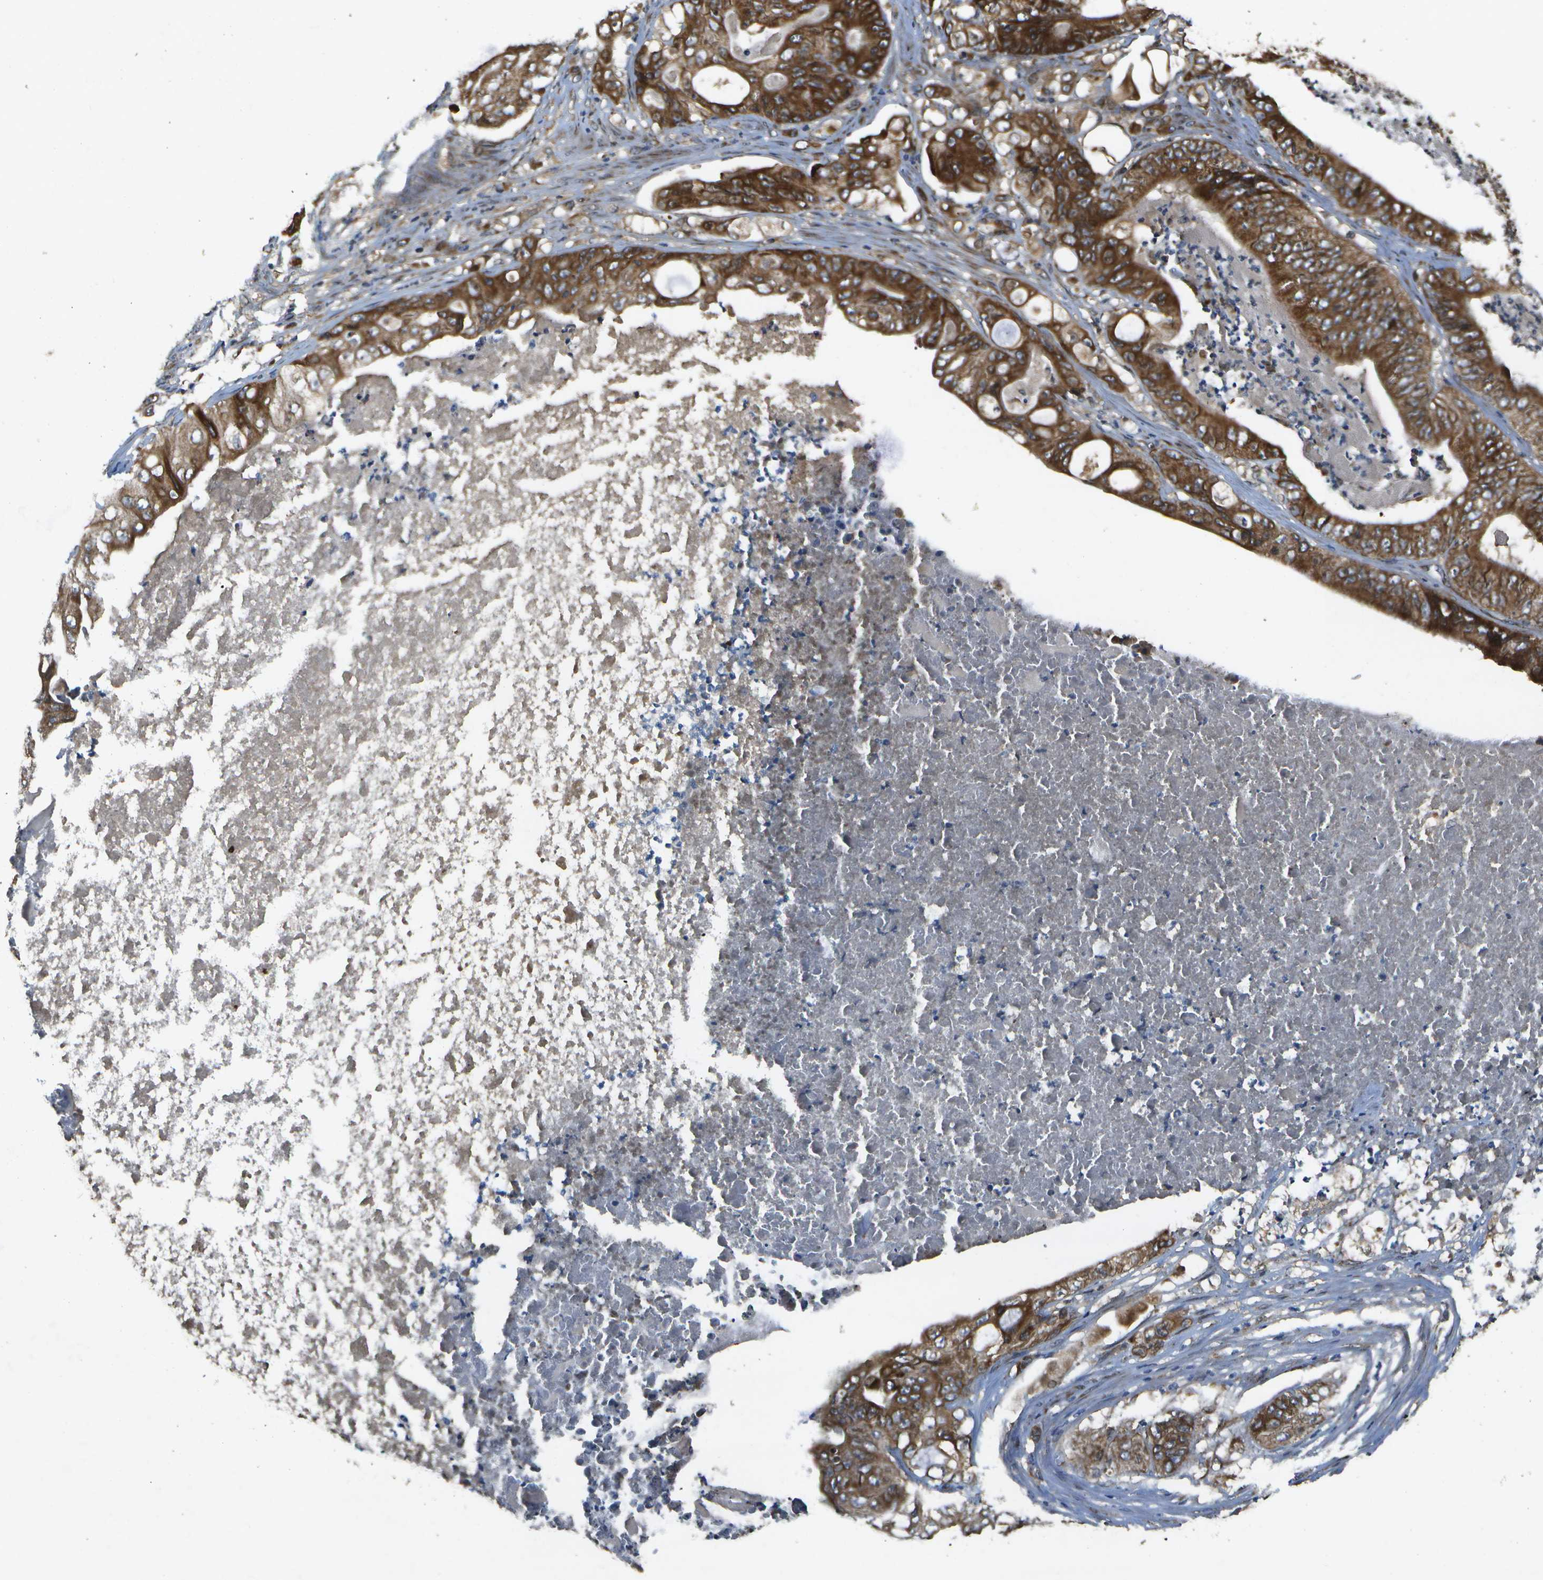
{"staining": {"intensity": "strong", "quantity": ">75%", "location": "cytoplasmic/membranous"}, "tissue": "stomach cancer", "cell_type": "Tumor cells", "image_type": "cancer", "snomed": [{"axis": "morphology", "description": "Adenocarcinoma, NOS"}, {"axis": "topography", "description": "Stomach"}], "caption": "Immunohistochemical staining of adenocarcinoma (stomach) shows high levels of strong cytoplasmic/membranous protein staining in about >75% of tumor cells.", "gene": "HFE", "patient": {"sex": "female", "age": 73}}